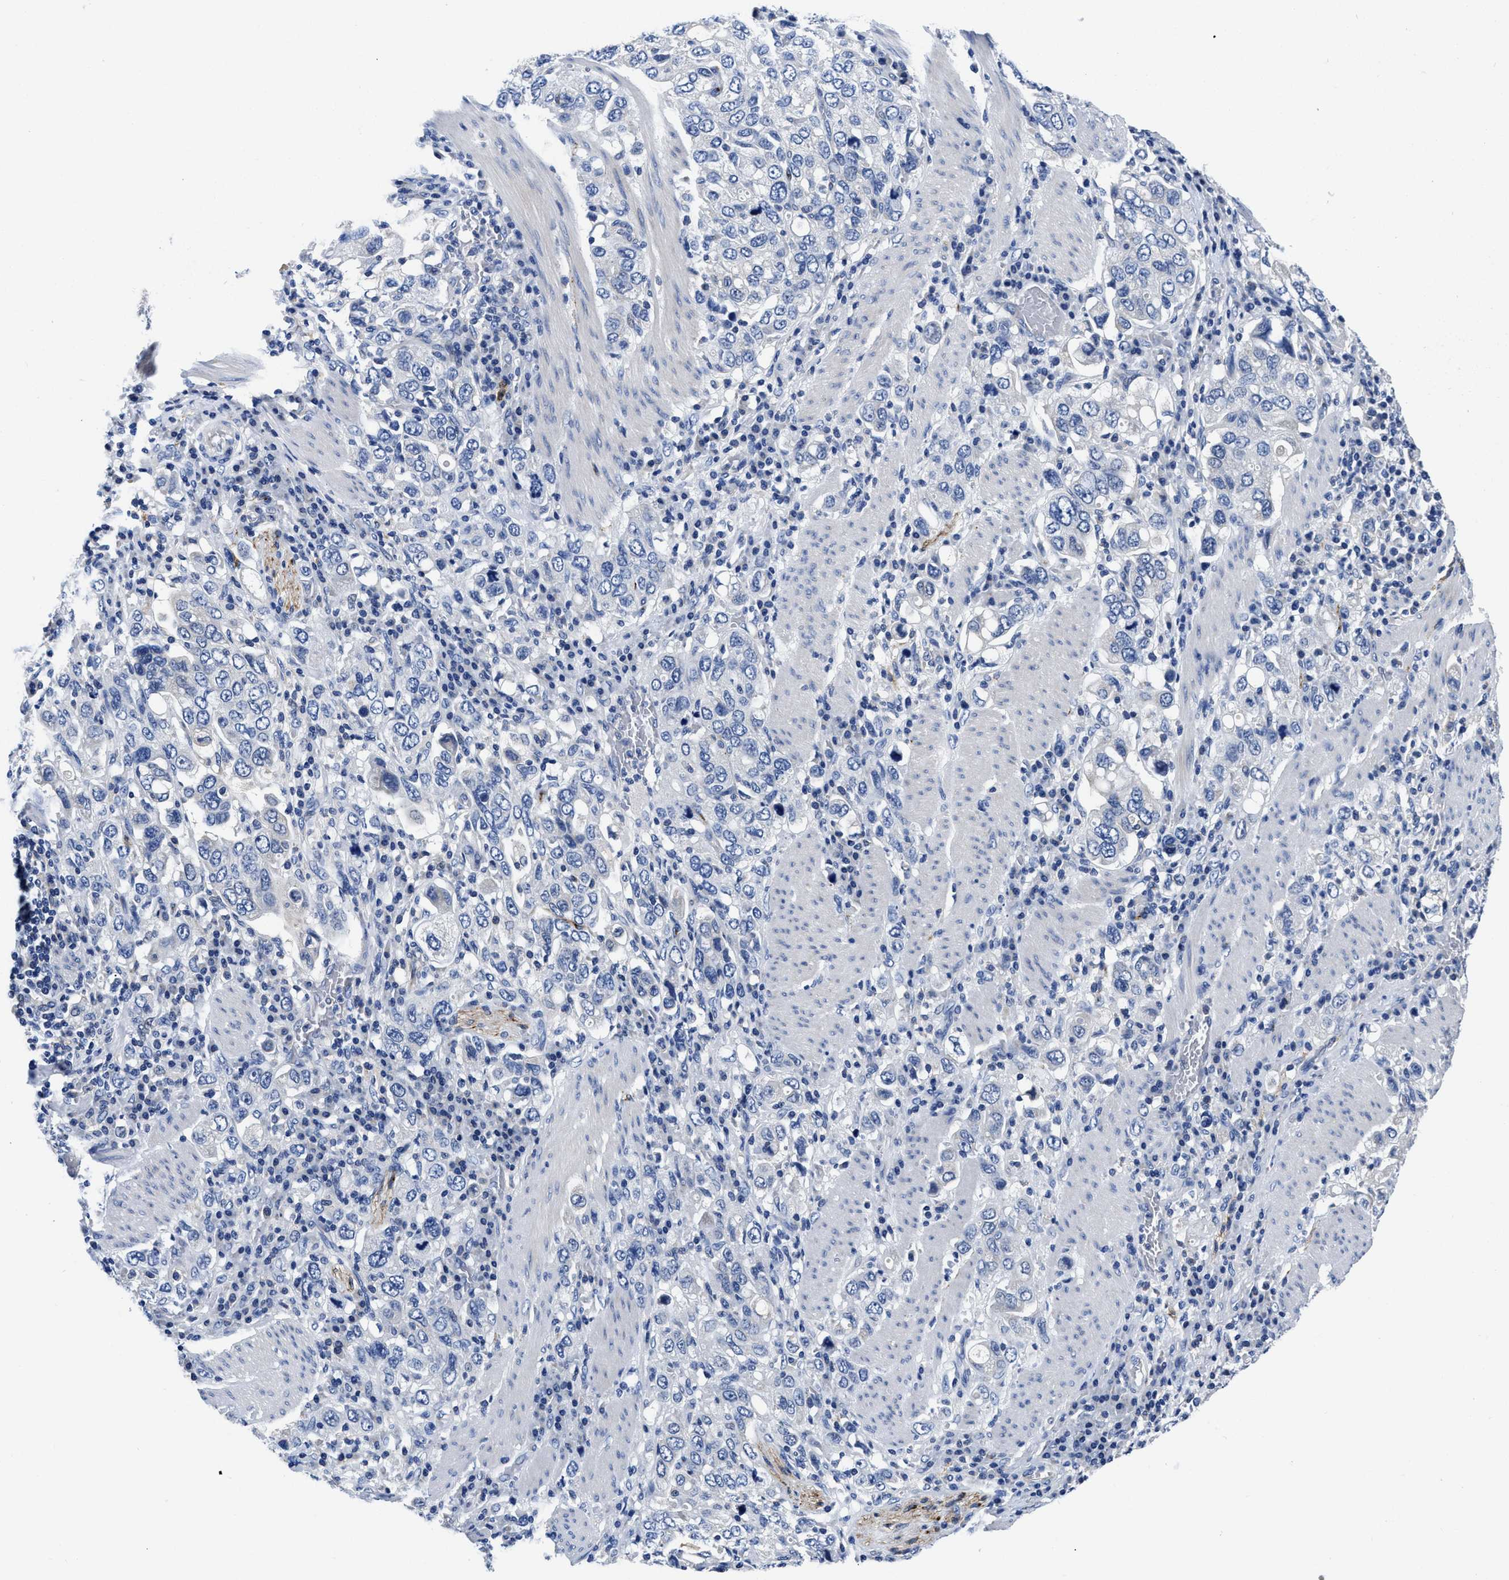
{"staining": {"intensity": "negative", "quantity": "none", "location": "none"}, "tissue": "stomach cancer", "cell_type": "Tumor cells", "image_type": "cancer", "snomed": [{"axis": "morphology", "description": "Adenocarcinoma, NOS"}, {"axis": "topography", "description": "Stomach, upper"}], "caption": "High magnification brightfield microscopy of stomach cancer stained with DAB (brown) and counterstained with hematoxylin (blue): tumor cells show no significant positivity.", "gene": "SLC35F1", "patient": {"sex": "male", "age": 62}}